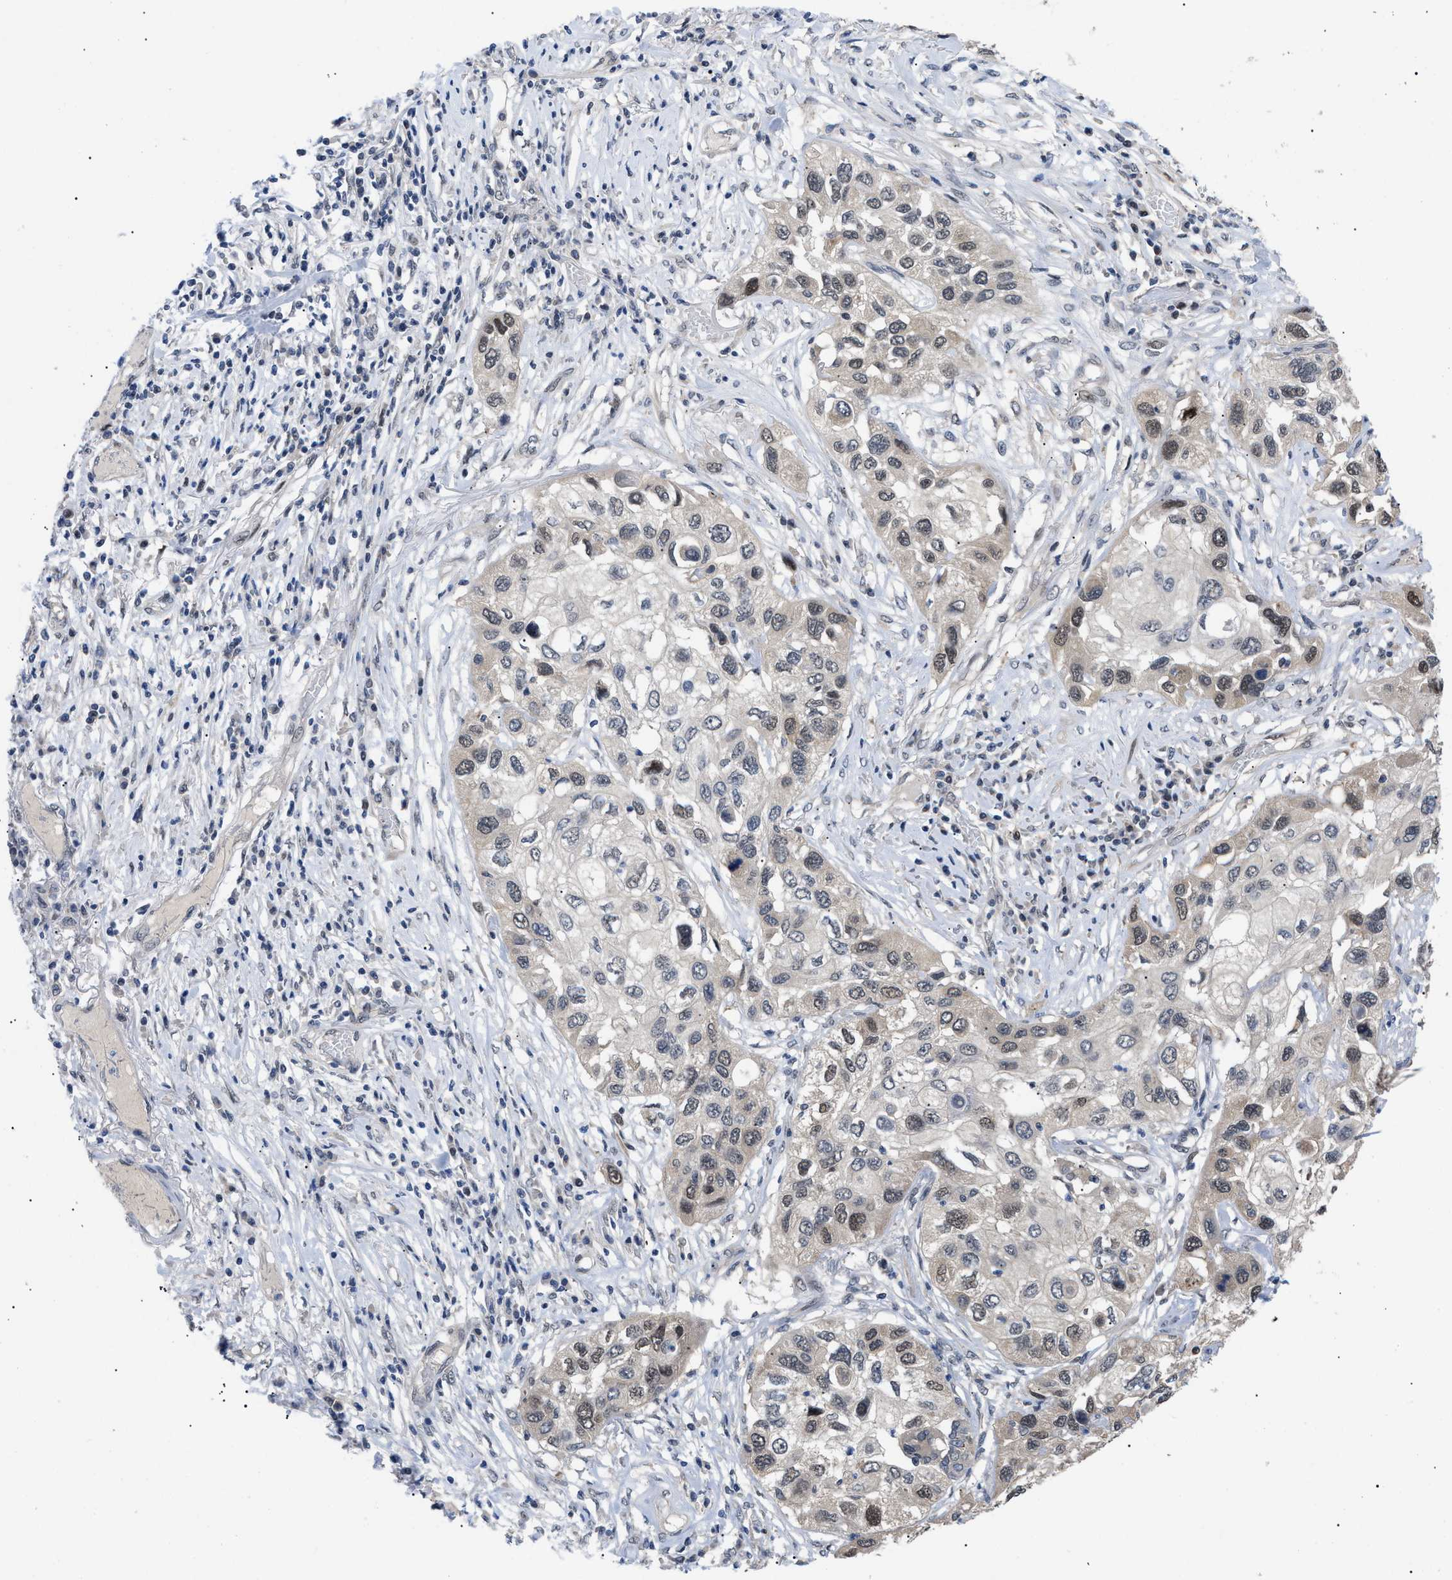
{"staining": {"intensity": "moderate", "quantity": "25%-75%", "location": "nuclear"}, "tissue": "lung cancer", "cell_type": "Tumor cells", "image_type": "cancer", "snomed": [{"axis": "morphology", "description": "Squamous cell carcinoma, NOS"}, {"axis": "topography", "description": "Lung"}], "caption": "Brown immunohistochemical staining in lung cancer (squamous cell carcinoma) displays moderate nuclear staining in about 25%-75% of tumor cells.", "gene": "GARRE1", "patient": {"sex": "male", "age": 71}}